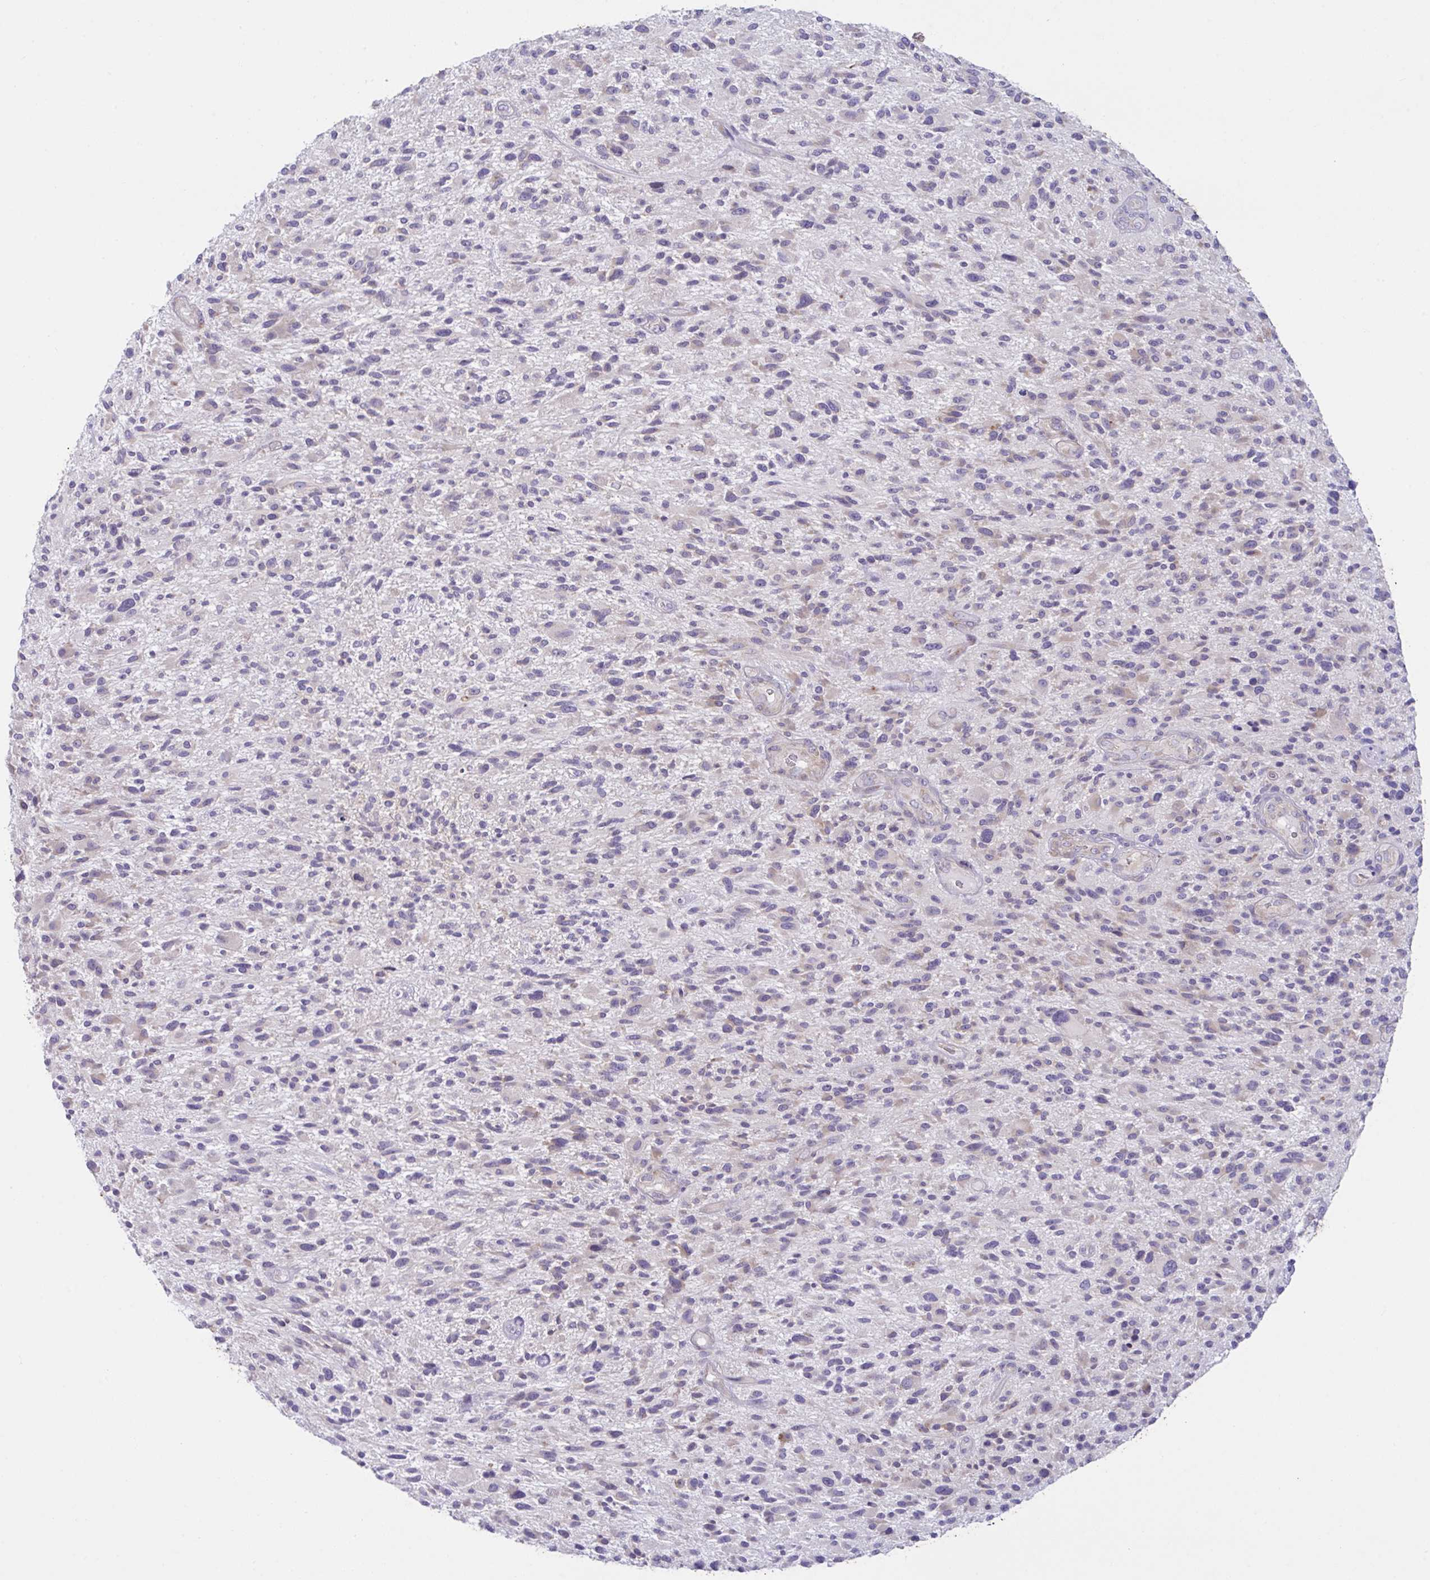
{"staining": {"intensity": "negative", "quantity": "none", "location": "none"}, "tissue": "glioma", "cell_type": "Tumor cells", "image_type": "cancer", "snomed": [{"axis": "morphology", "description": "Glioma, malignant, High grade"}, {"axis": "topography", "description": "Brain"}], "caption": "Human glioma stained for a protein using immunohistochemistry shows no positivity in tumor cells.", "gene": "FAU", "patient": {"sex": "male", "age": 47}}